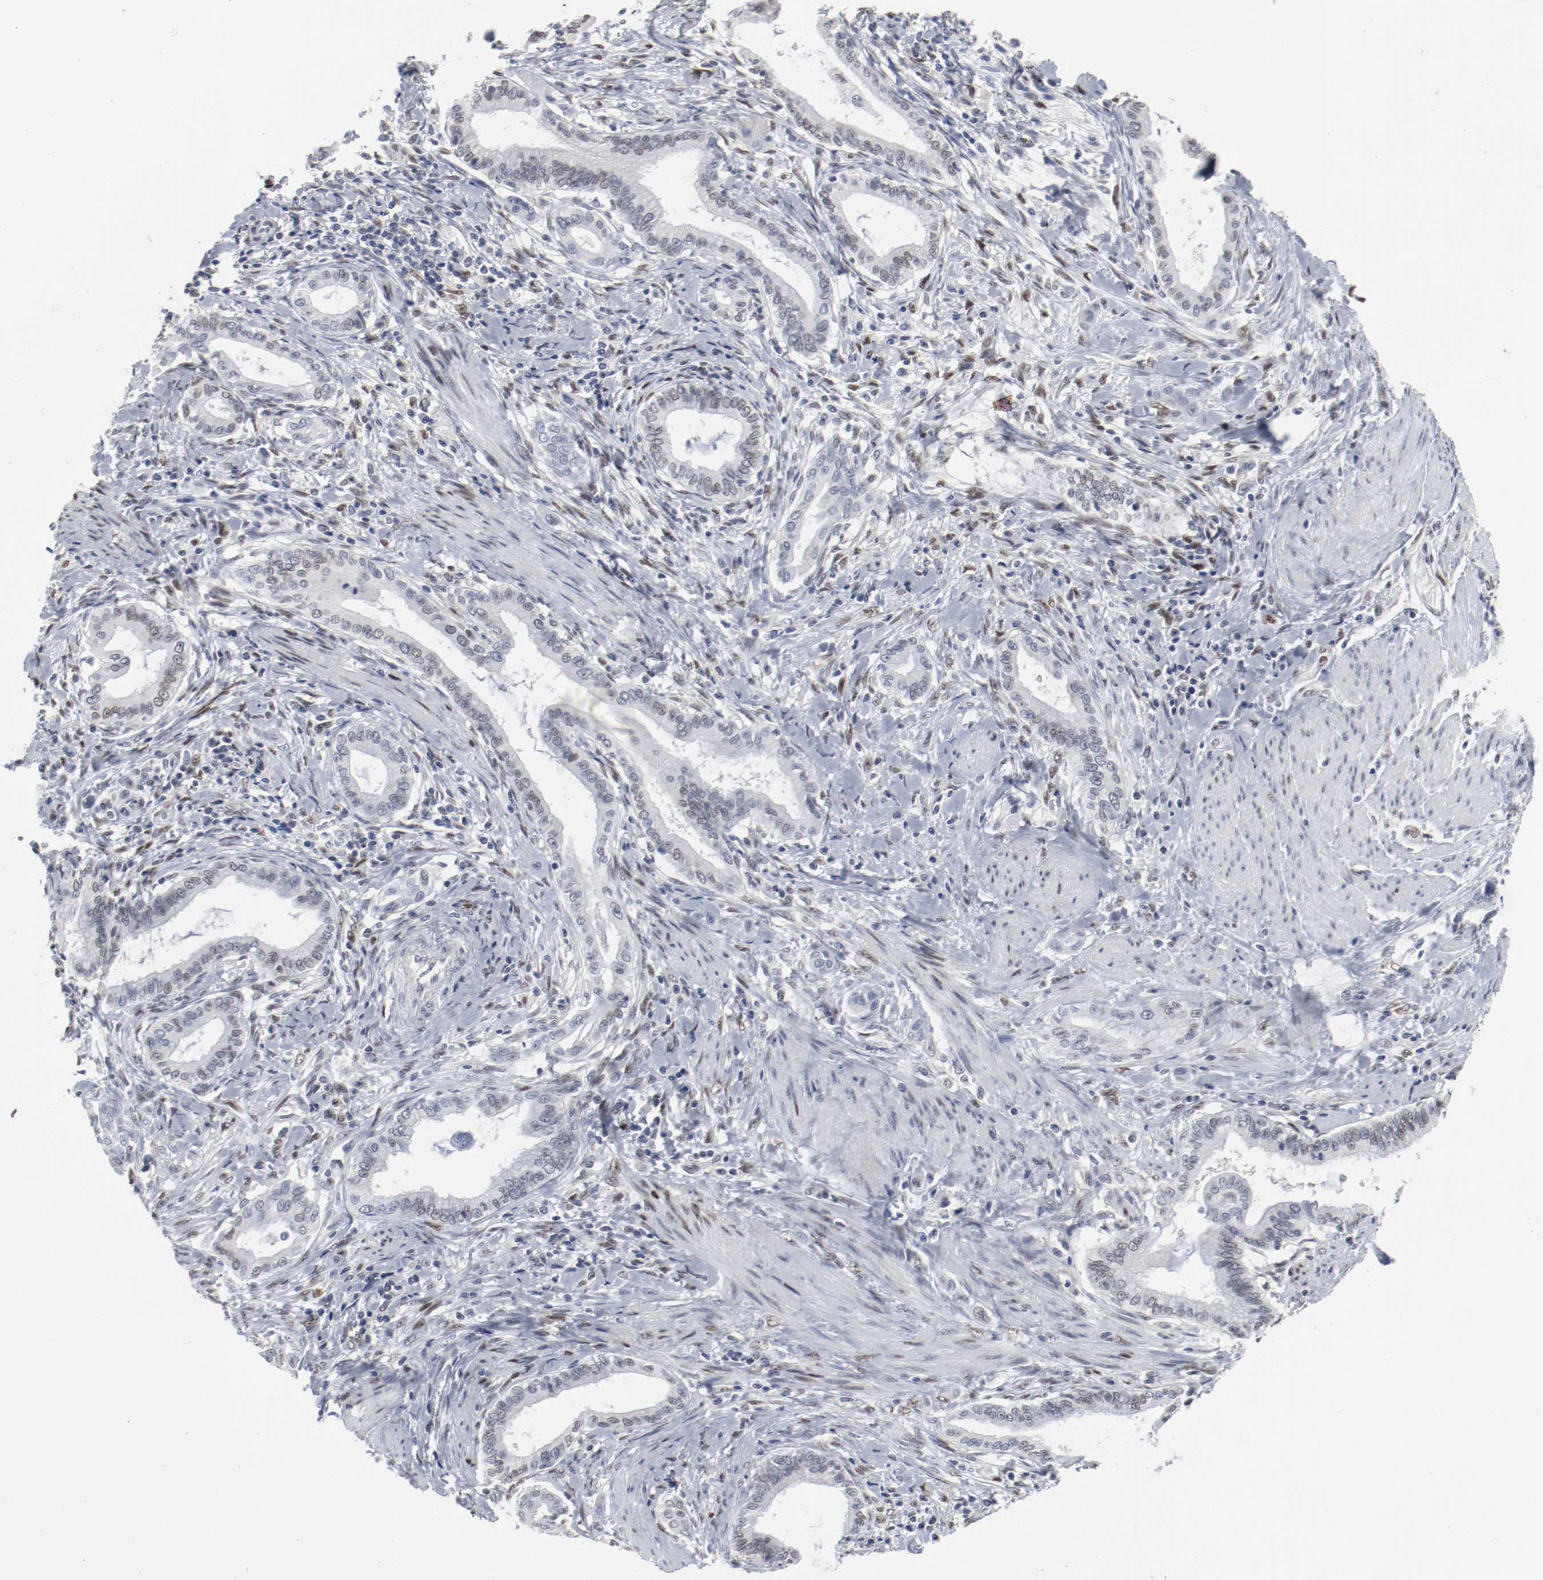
{"staining": {"intensity": "negative", "quantity": "none", "location": "none"}, "tissue": "pancreatic cancer", "cell_type": "Tumor cells", "image_type": "cancer", "snomed": [{"axis": "morphology", "description": "Adenocarcinoma, NOS"}, {"axis": "topography", "description": "Pancreas"}], "caption": "Immunohistochemistry (IHC) micrograph of neoplastic tissue: pancreatic cancer stained with DAB (3,3'-diaminobenzidine) displays no significant protein staining in tumor cells.", "gene": "ATF7", "patient": {"sex": "female", "age": 64}}